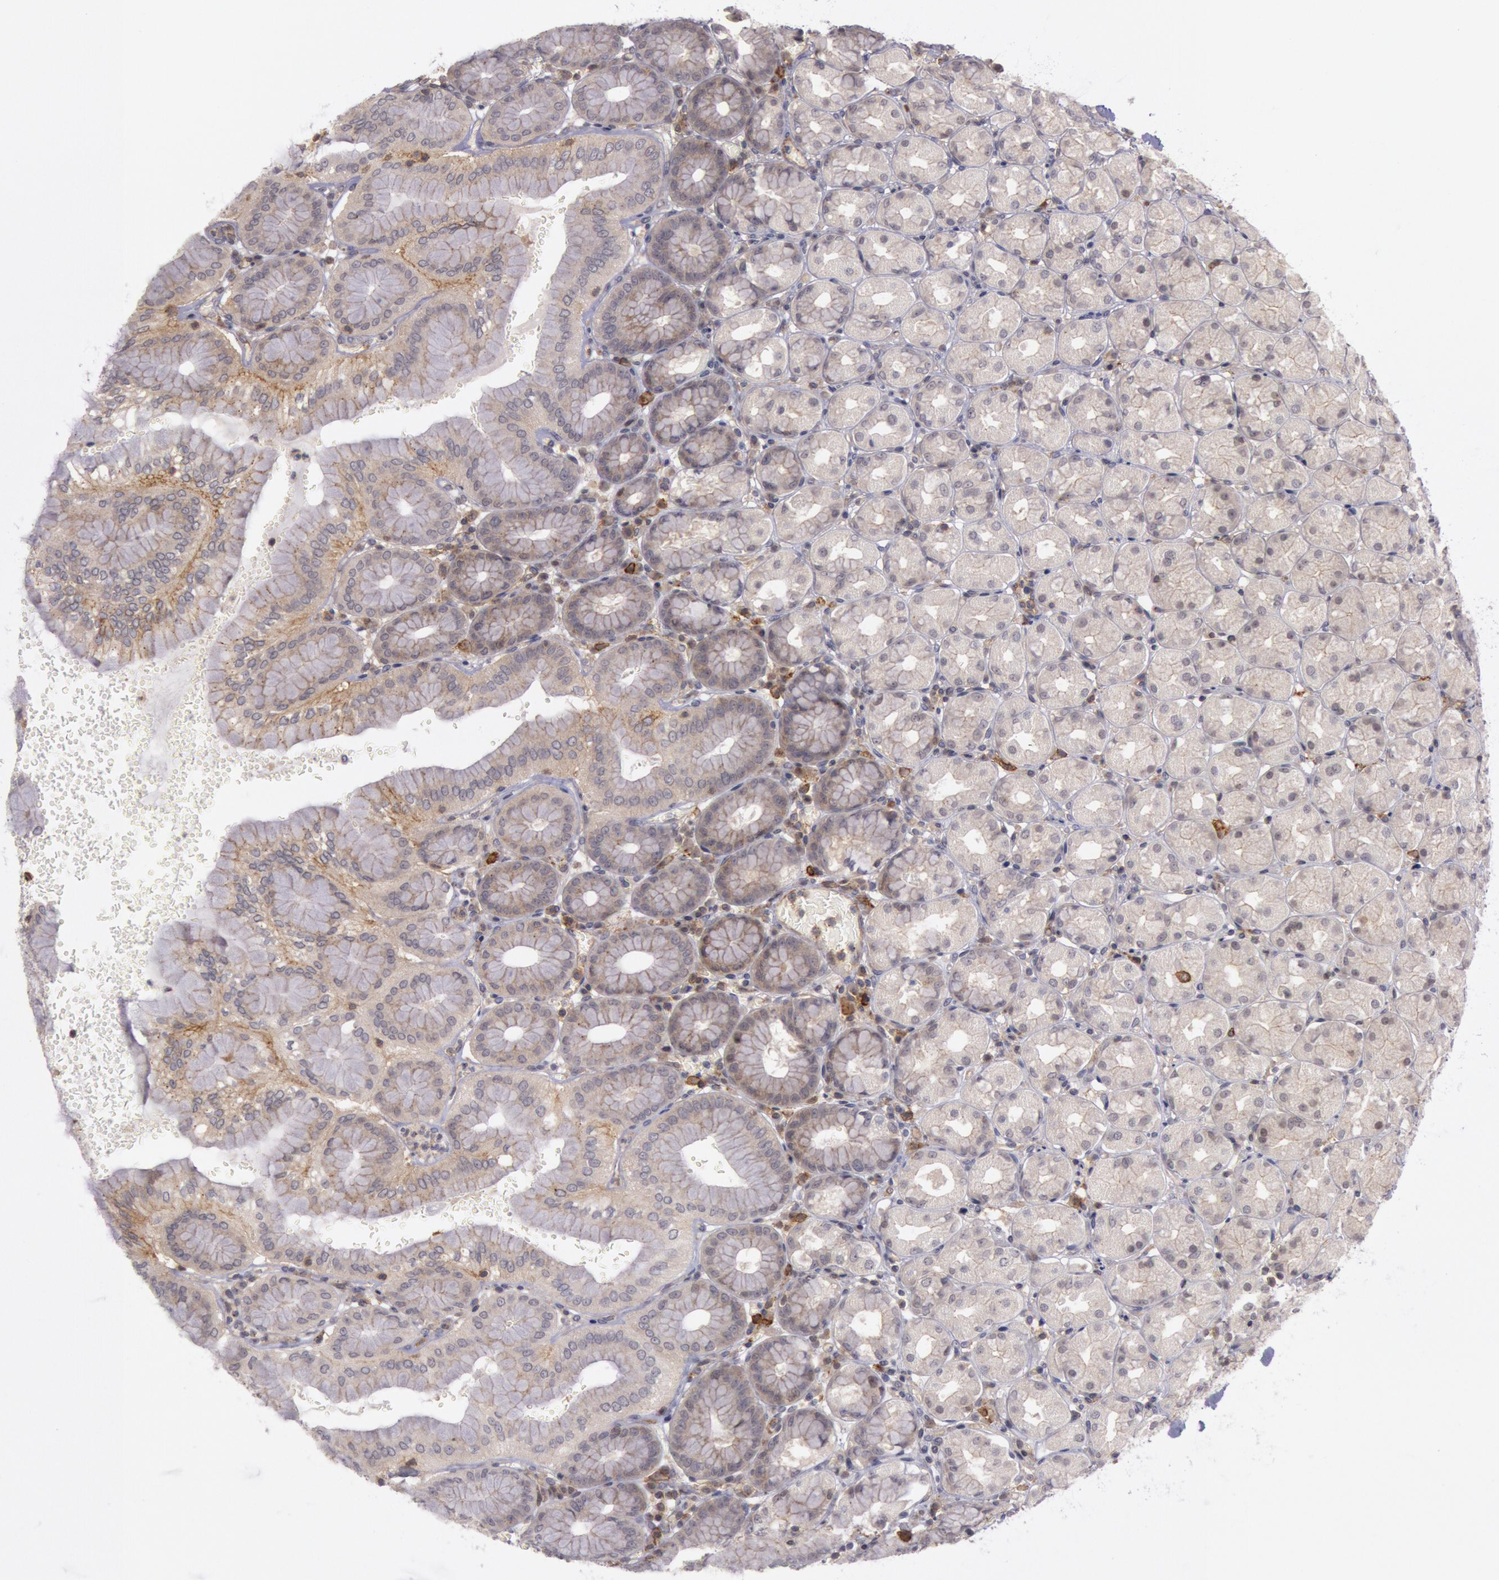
{"staining": {"intensity": "weak", "quantity": ">75%", "location": "cytoplasmic/membranous"}, "tissue": "stomach", "cell_type": "Glandular cells", "image_type": "normal", "snomed": [{"axis": "morphology", "description": "Normal tissue, NOS"}, {"axis": "topography", "description": "Stomach, upper"}, {"axis": "topography", "description": "Stomach"}], "caption": "Stomach stained with immunohistochemistry (IHC) exhibits weak cytoplasmic/membranous expression in about >75% of glandular cells. The protein of interest is stained brown, and the nuclei are stained in blue (DAB (3,3'-diaminobenzidine) IHC with brightfield microscopy, high magnification).", "gene": "TRIB2", "patient": {"sex": "male", "age": 76}}